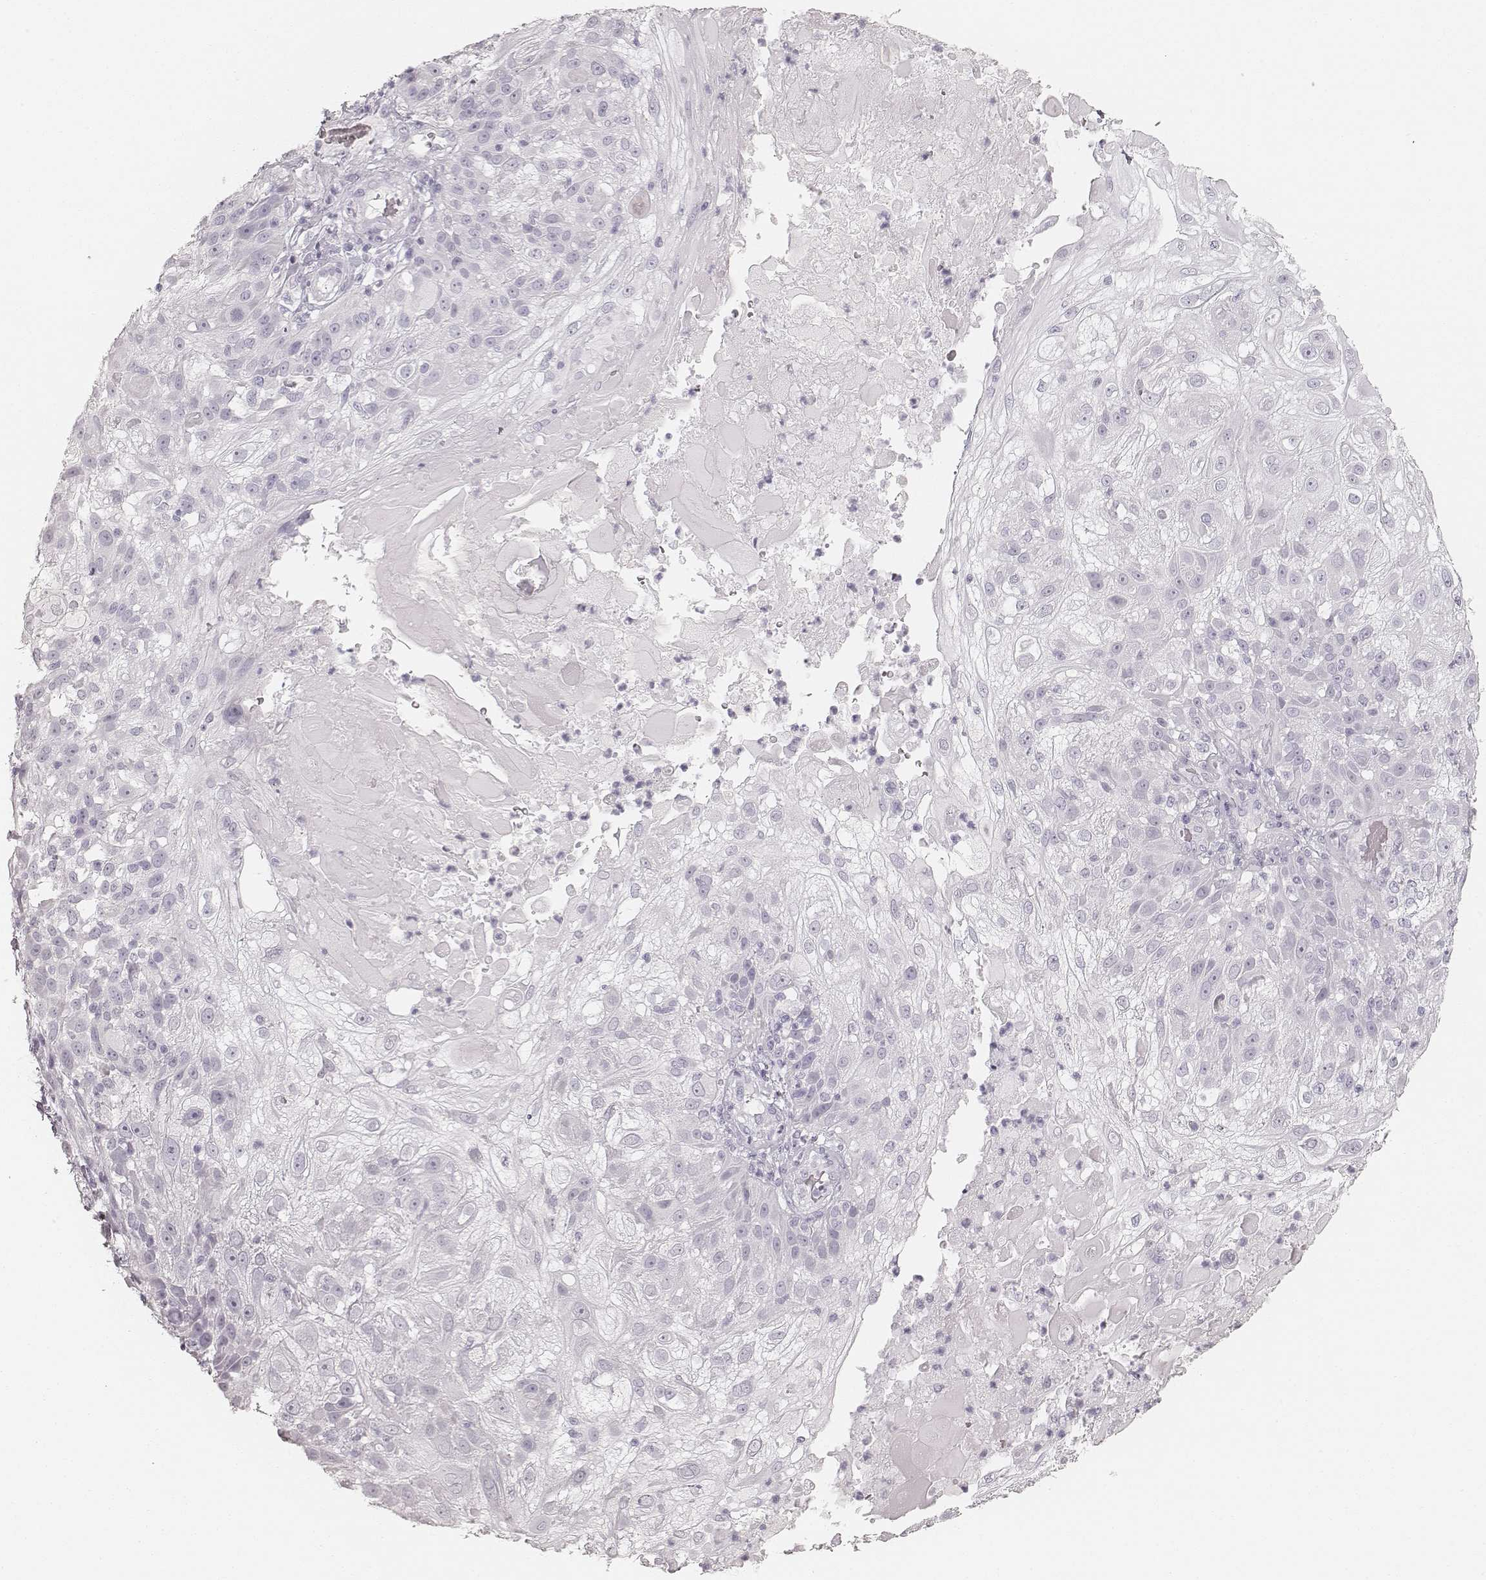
{"staining": {"intensity": "negative", "quantity": "none", "location": "none"}, "tissue": "skin cancer", "cell_type": "Tumor cells", "image_type": "cancer", "snomed": [{"axis": "morphology", "description": "Normal tissue, NOS"}, {"axis": "morphology", "description": "Squamous cell carcinoma, NOS"}, {"axis": "topography", "description": "Skin"}], "caption": "Squamous cell carcinoma (skin) was stained to show a protein in brown. There is no significant positivity in tumor cells. (IHC, brightfield microscopy, high magnification).", "gene": "KRT34", "patient": {"sex": "female", "age": 83}}